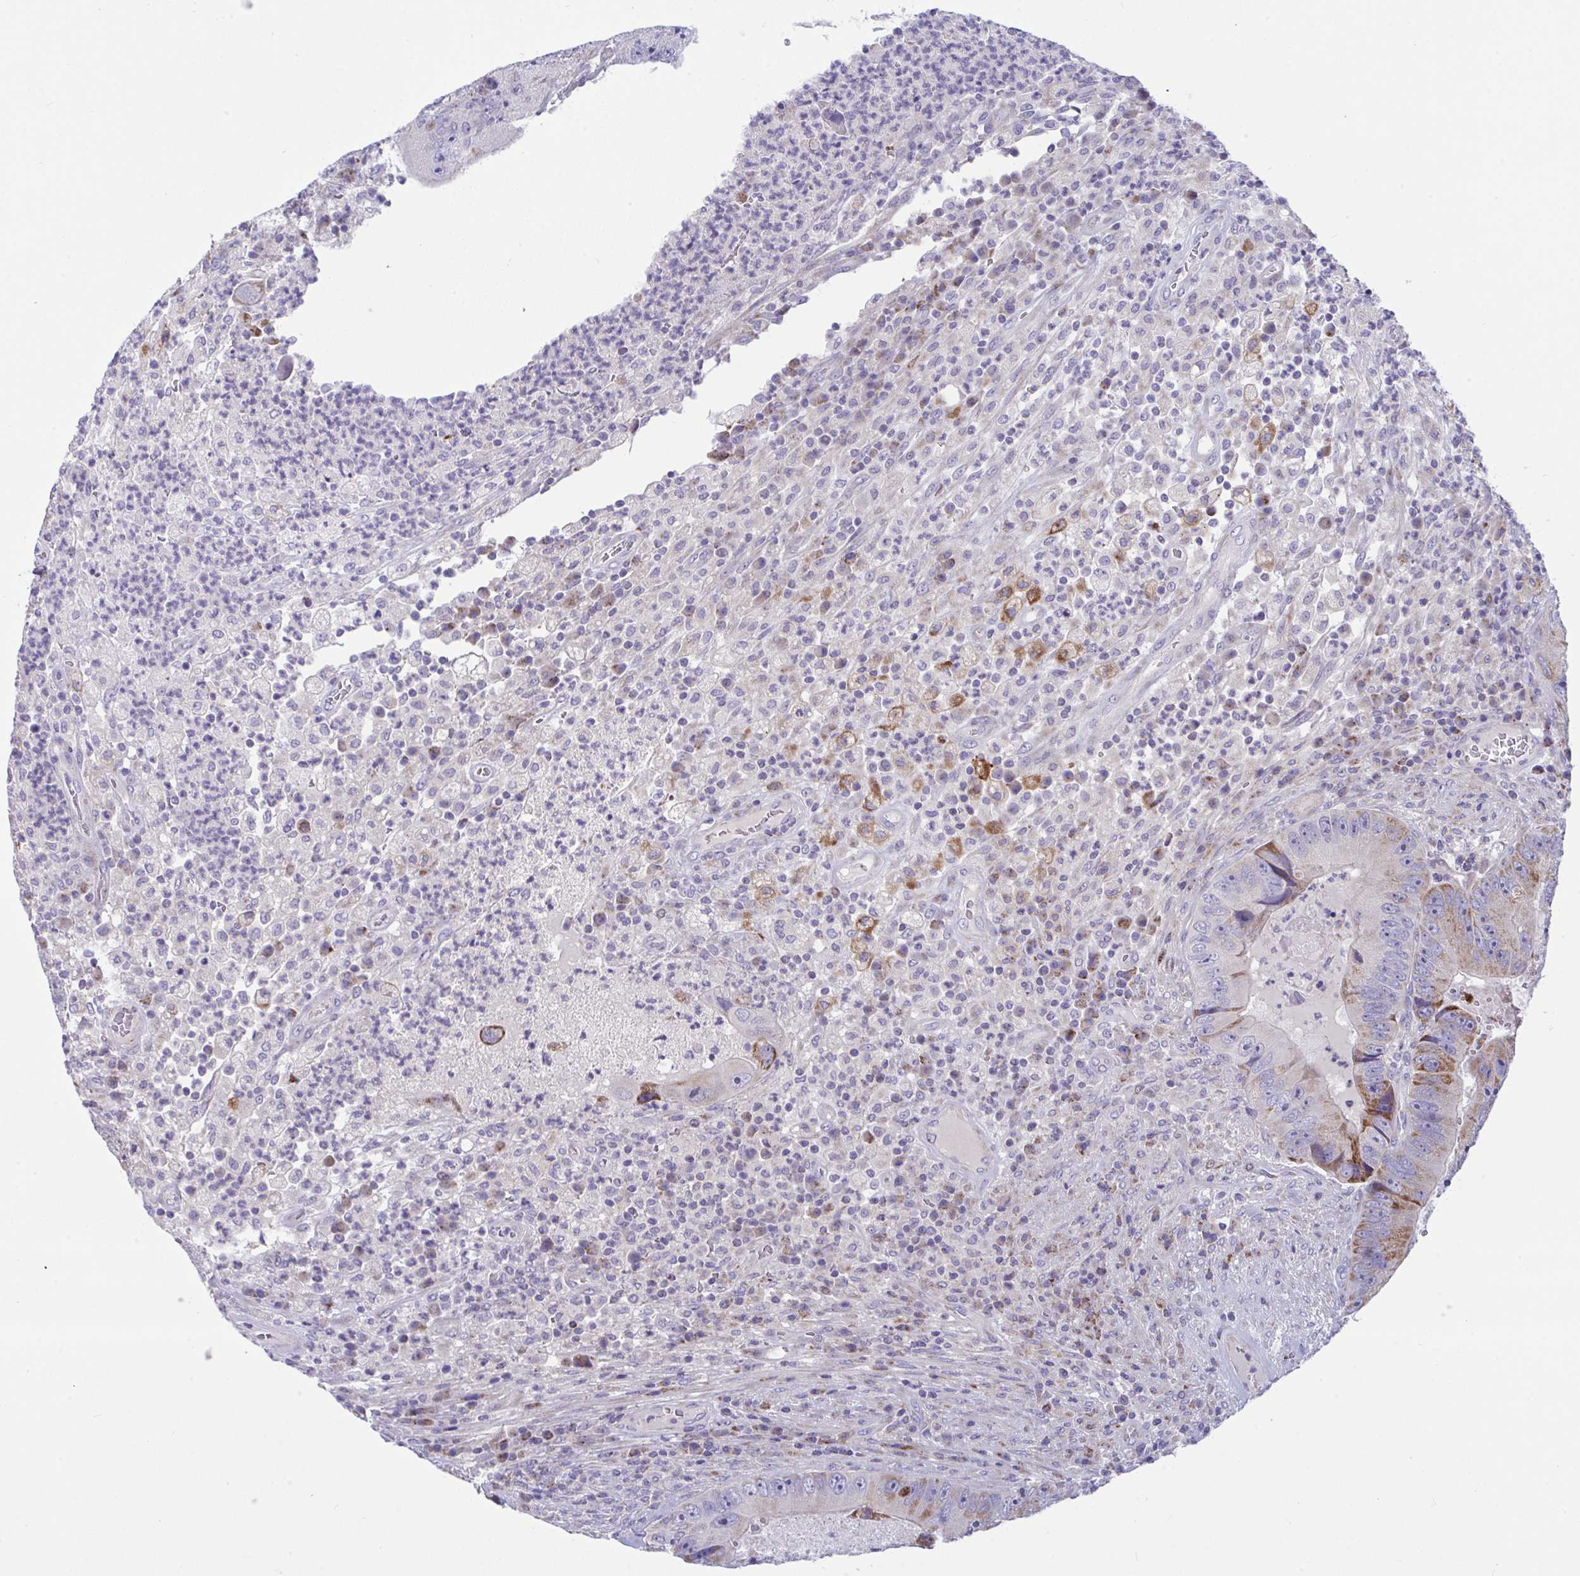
{"staining": {"intensity": "moderate", "quantity": "<25%", "location": "cytoplasmic/membranous"}, "tissue": "colorectal cancer", "cell_type": "Tumor cells", "image_type": "cancer", "snomed": [{"axis": "morphology", "description": "Adenocarcinoma, NOS"}, {"axis": "topography", "description": "Colon"}], "caption": "There is low levels of moderate cytoplasmic/membranous expression in tumor cells of colorectal adenocarcinoma, as demonstrated by immunohistochemical staining (brown color).", "gene": "DTX3", "patient": {"sex": "female", "age": 86}}